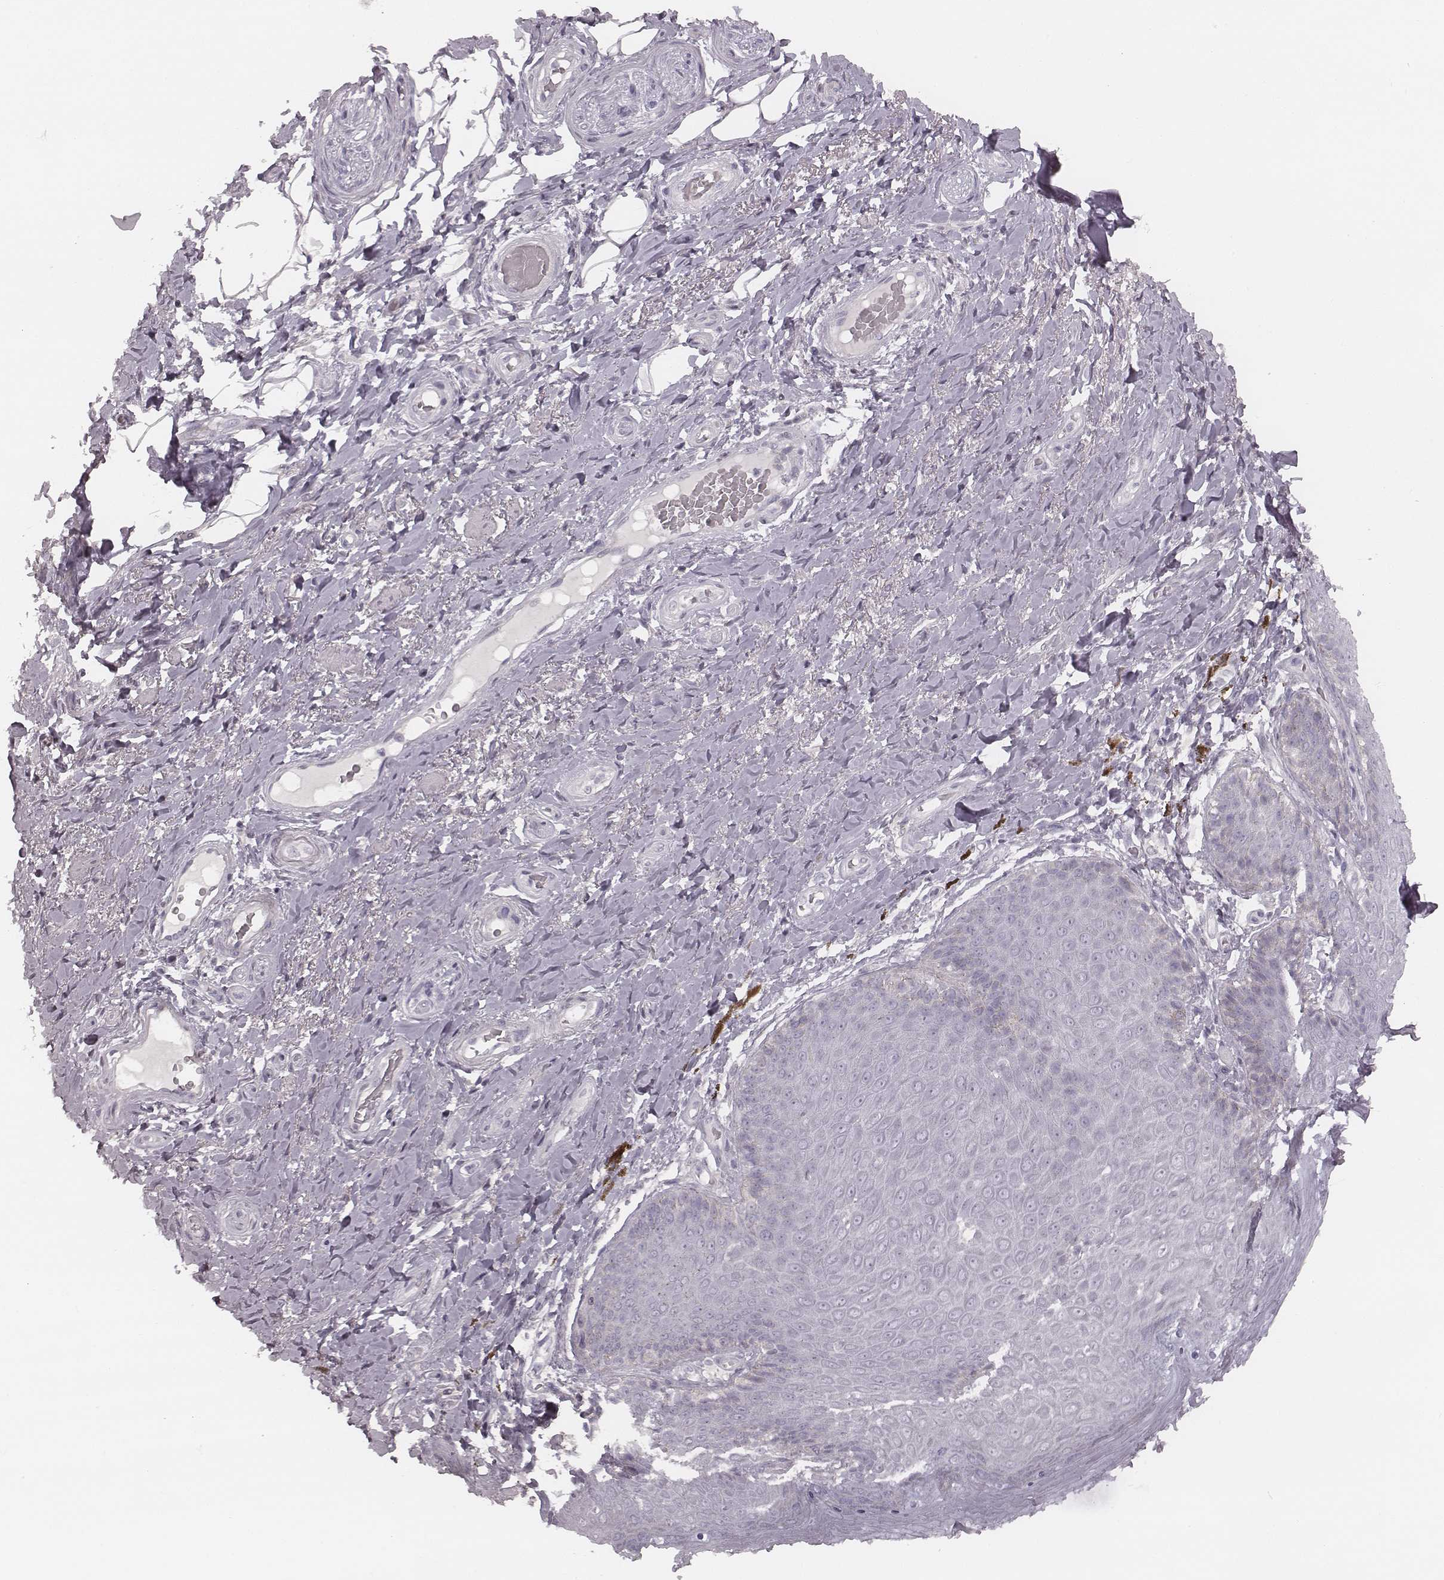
{"staining": {"intensity": "negative", "quantity": "none", "location": "none"}, "tissue": "adipose tissue", "cell_type": "Adipocytes", "image_type": "normal", "snomed": [{"axis": "morphology", "description": "Normal tissue, NOS"}, {"axis": "topography", "description": "Anal"}, {"axis": "topography", "description": "Peripheral nerve tissue"}], "caption": "Immunohistochemistry (IHC) histopathology image of unremarkable human adipose tissue stained for a protein (brown), which demonstrates no positivity in adipocytes.", "gene": "S100Z", "patient": {"sex": "male", "age": 53}}